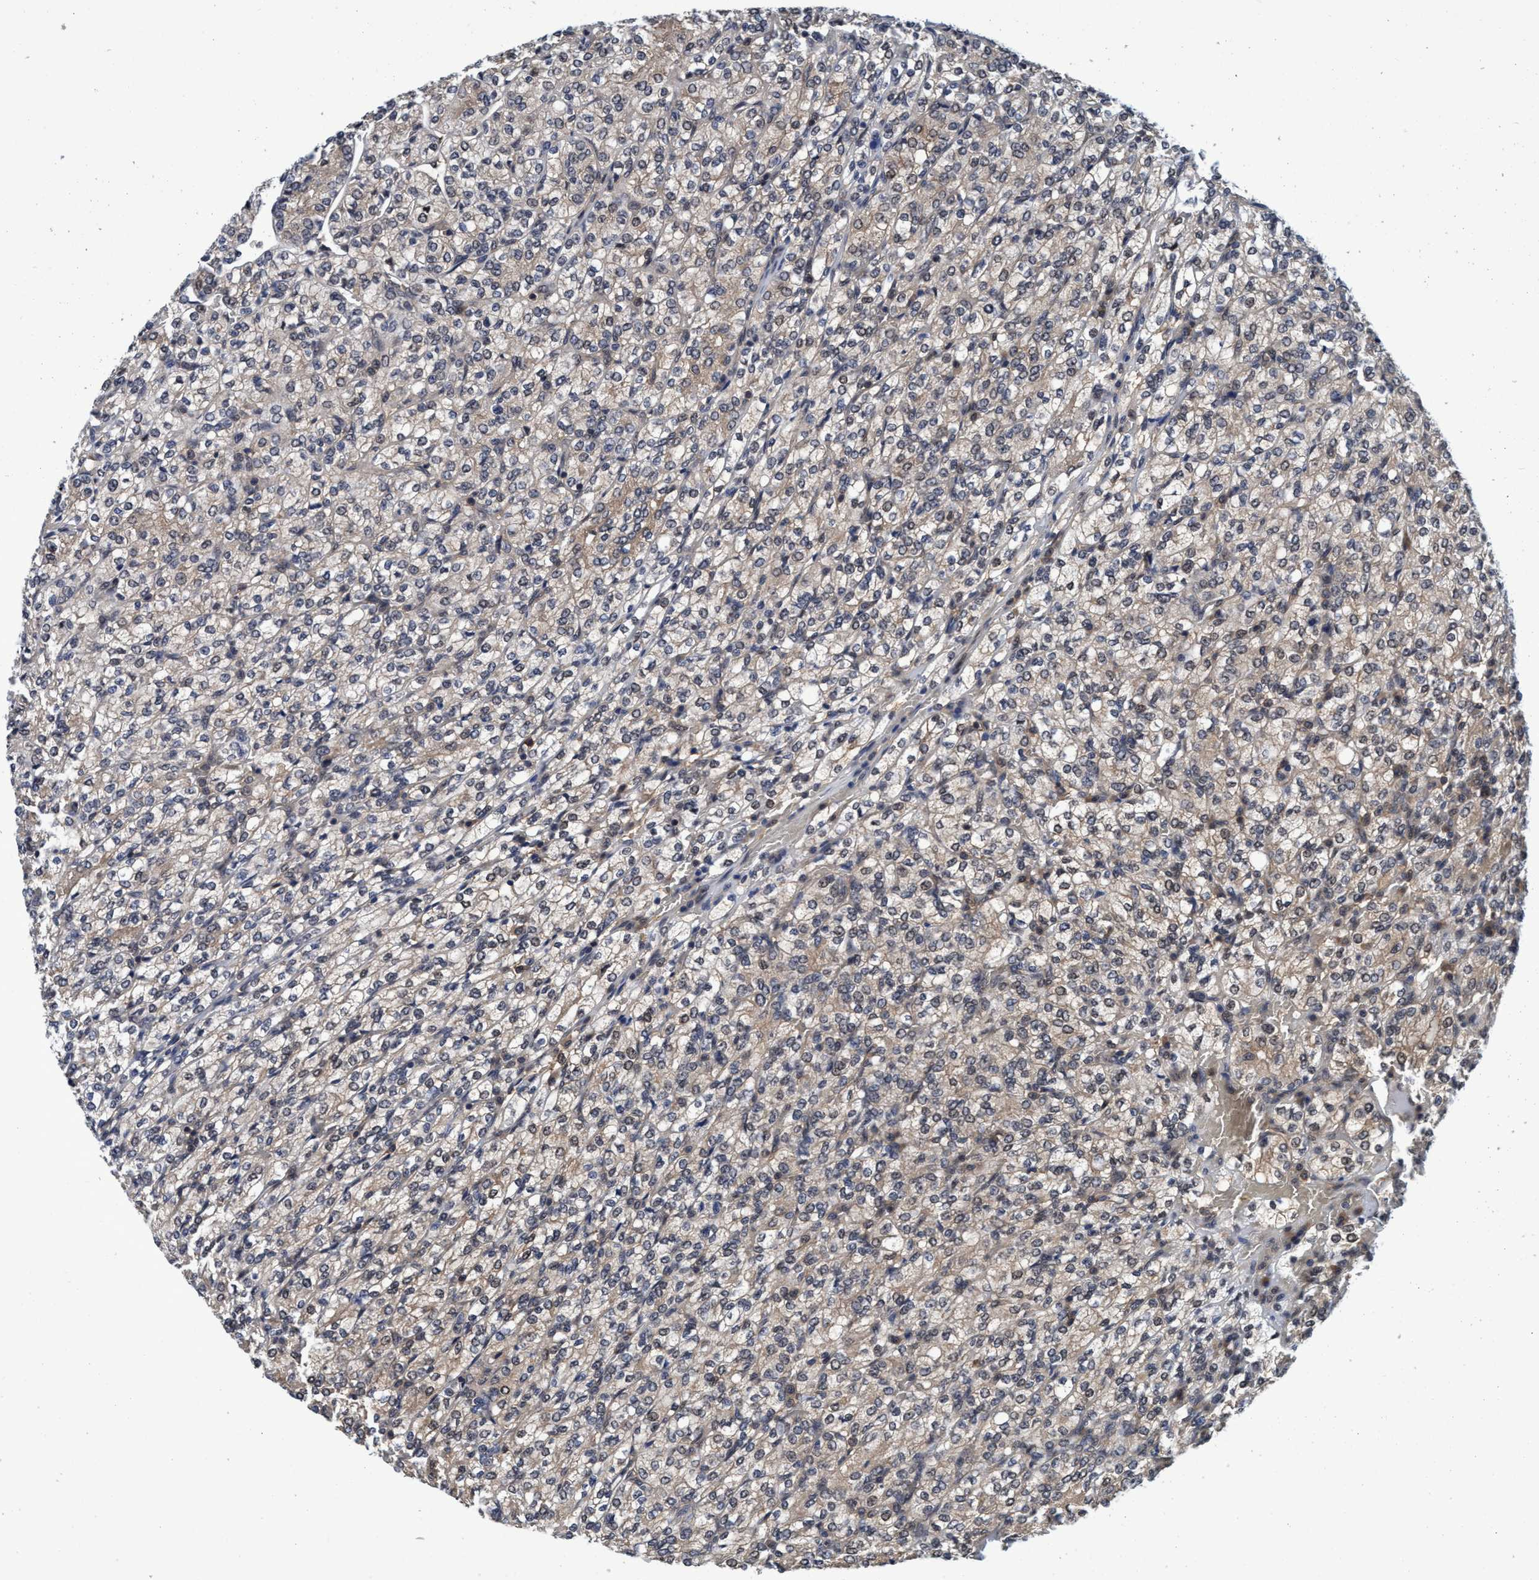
{"staining": {"intensity": "weak", "quantity": "25%-75%", "location": "cytoplasmic/membranous,nuclear"}, "tissue": "renal cancer", "cell_type": "Tumor cells", "image_type": "cancer", "snomed": [{"axis": "morphology", "description": "Adenocarcinoma, NOS"}, {"axis": "topography", "description": "Kidney"}], "caption": "Weak cytoplasmic/membranous and nuclear expression for a protein is present in approximately 25%-75% of tumor cells of renal cancer using IHC.", "gene": "PSMD12", "patient": {"sex": "male", "age": 77}}